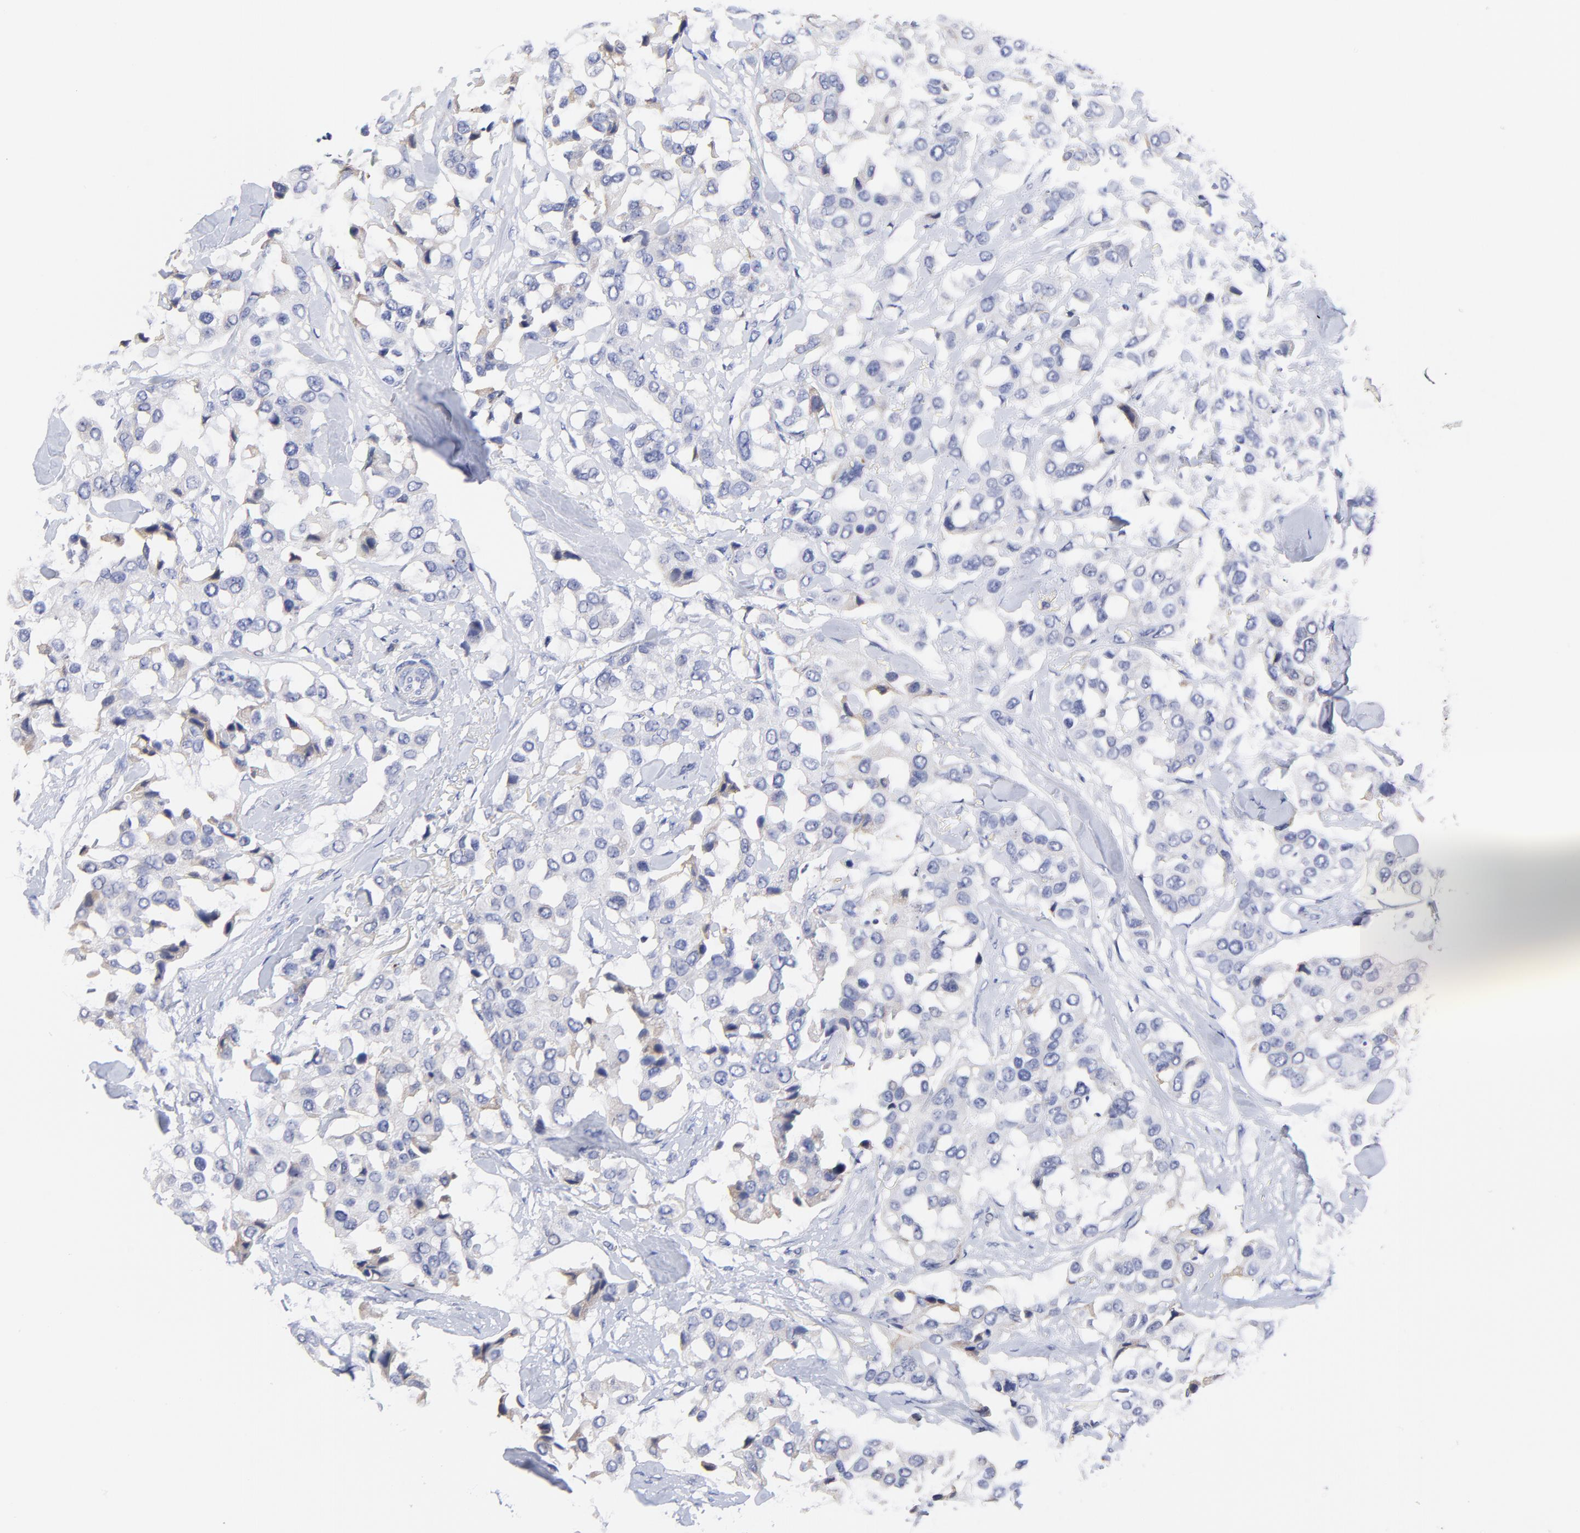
{"staining": {"intensity": "weak", "quantity": "<25%", "location": "cytoplasmic/membranous"}, "tissue": "breast cancer", "cell_type": "Tumor cells", "image_type": "cancer", "snomed": [{"axis": "morphology", "description": "Duct carcinoma"}, {"axis": "topography", "description": "Breast"}], "caption": "An image of human breast cancer is negative for staining in tumor cells.", "gene": "LAX1", "patient": {"sex": "female", "age": 80}}